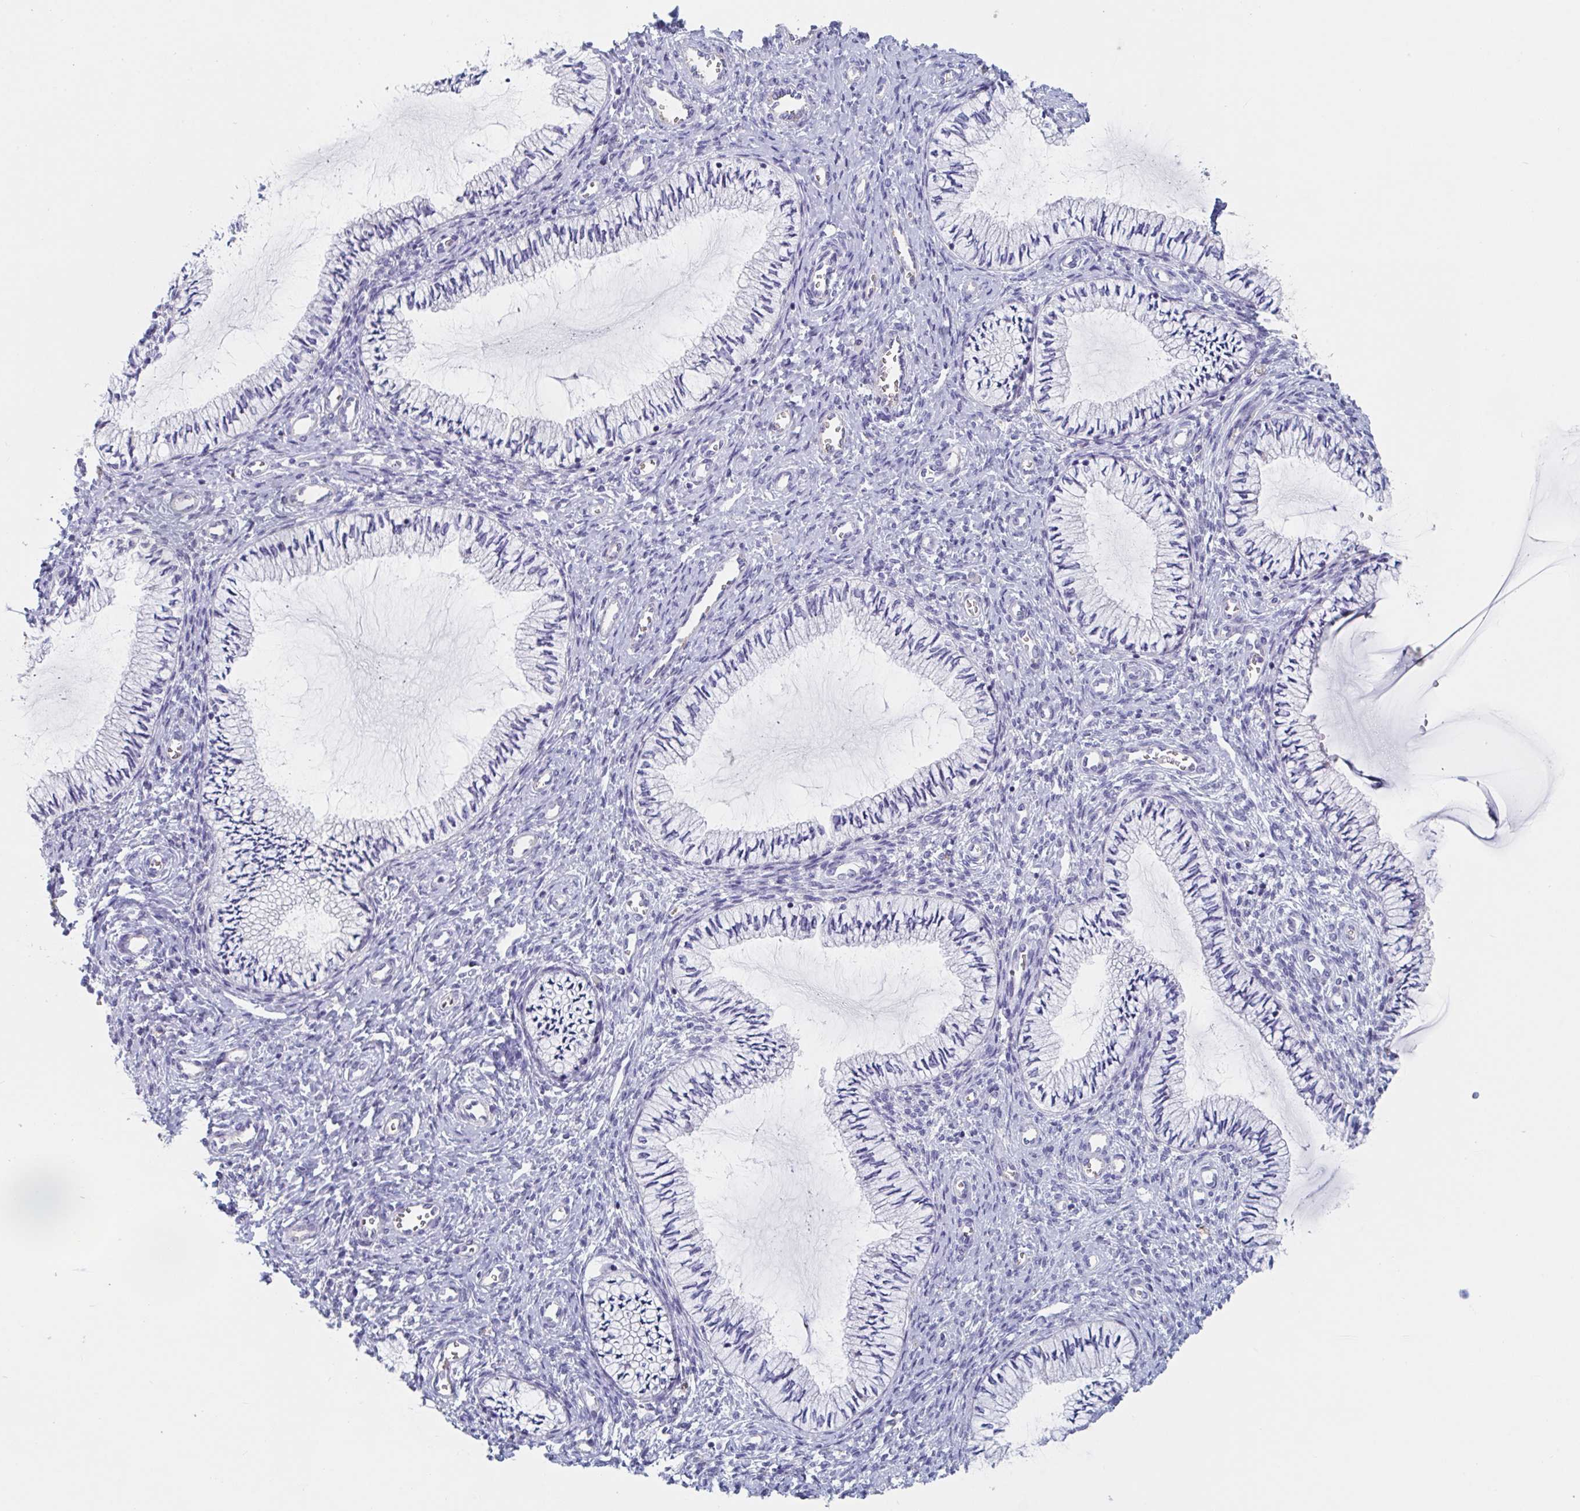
{"staining": {"intensity": "negative", "quantity": "none", "location": "none"}, "tissue": "cervix", "cell_type": "Glandular cells", "image_type": "normal", "snomed": [{"axis": "morphology", "description": "Normal tissue, NOS"}, {"axis": "topography", "description": "Cervix"}], "caption": "Micrograph shows no significant protein positivity in glandular cells of normal cervix.", "gene": "ABHD16A", "patient": {"sex": "female", "age": 24}}